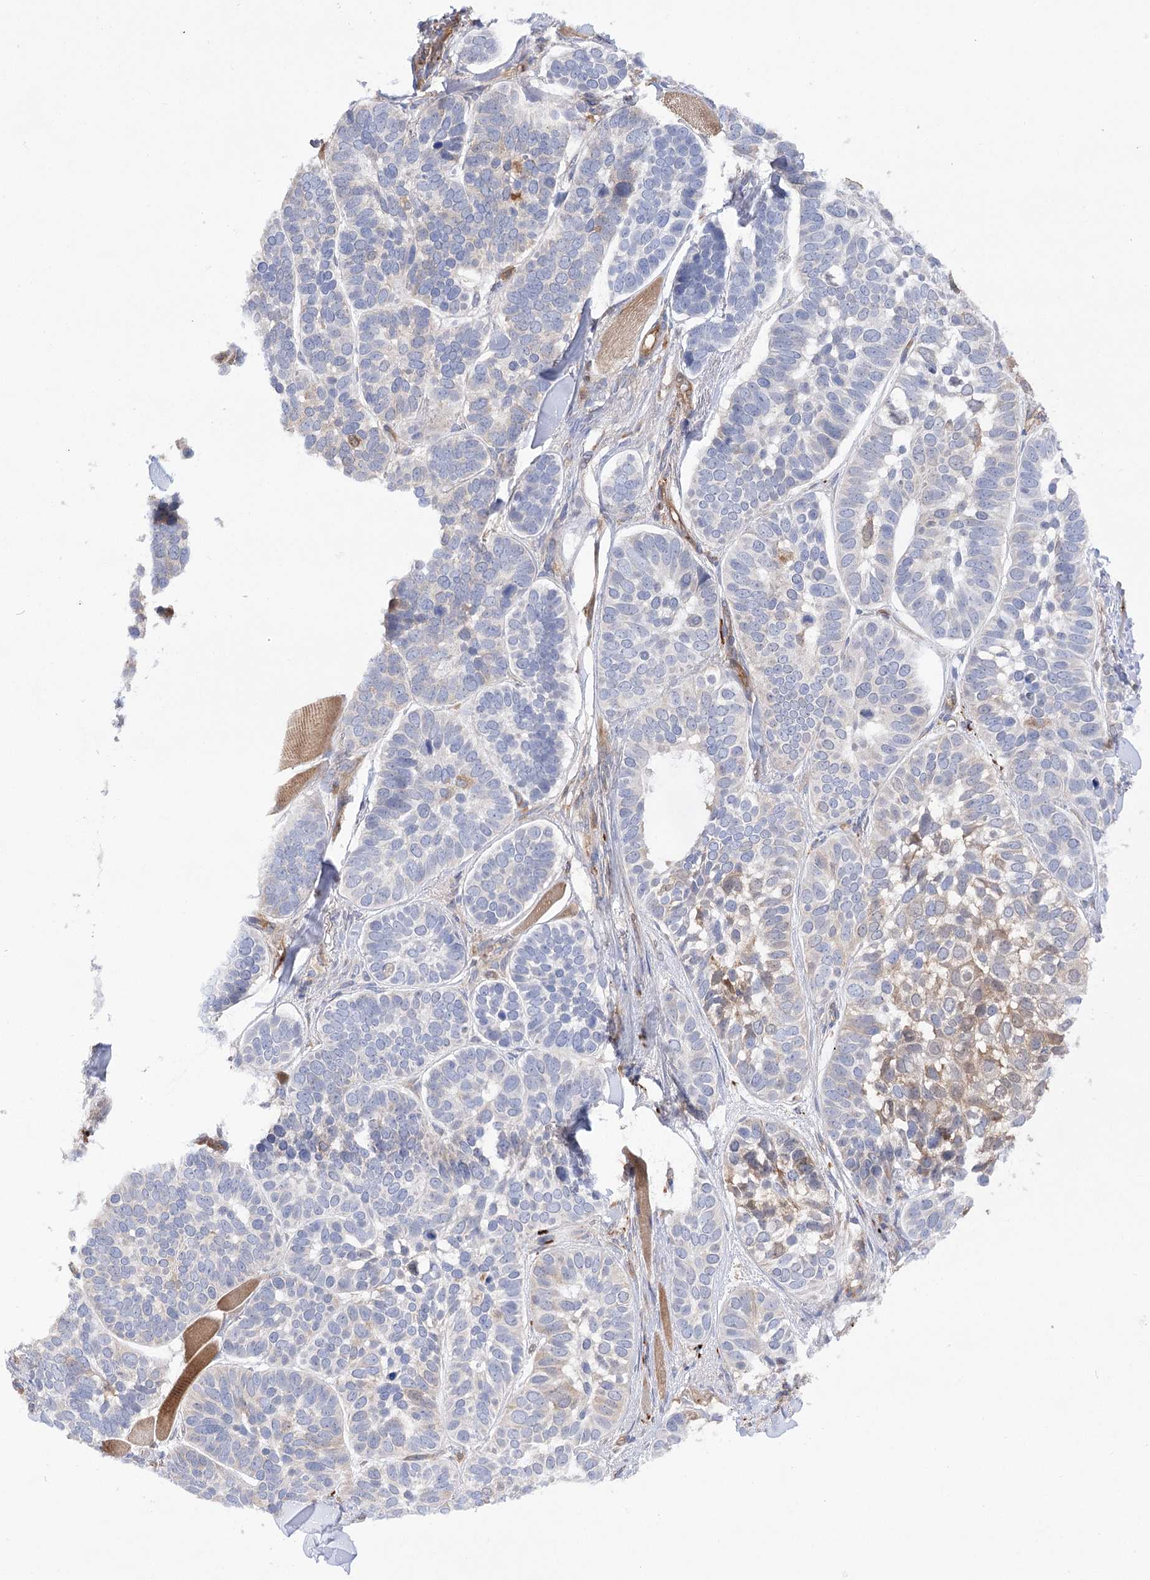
{"staining": {"intensity": "weak", "quantity": "<25%", "location": "cytoplasmic/membranous"}, "tissue": "skin cancer", "cell_type": "Tumor cells", "image_type": "cancer", "snomed": [{"axis": "morphology", "description": "Basal cell carcinoma"}, {"axis": "topography", "description": "Skin"}], "caption": "A micrograph of human skin cancer is negative for staining in tumor cells.", "gene": "VPS37B", "patient": {"sex": "male", "age": 62}}